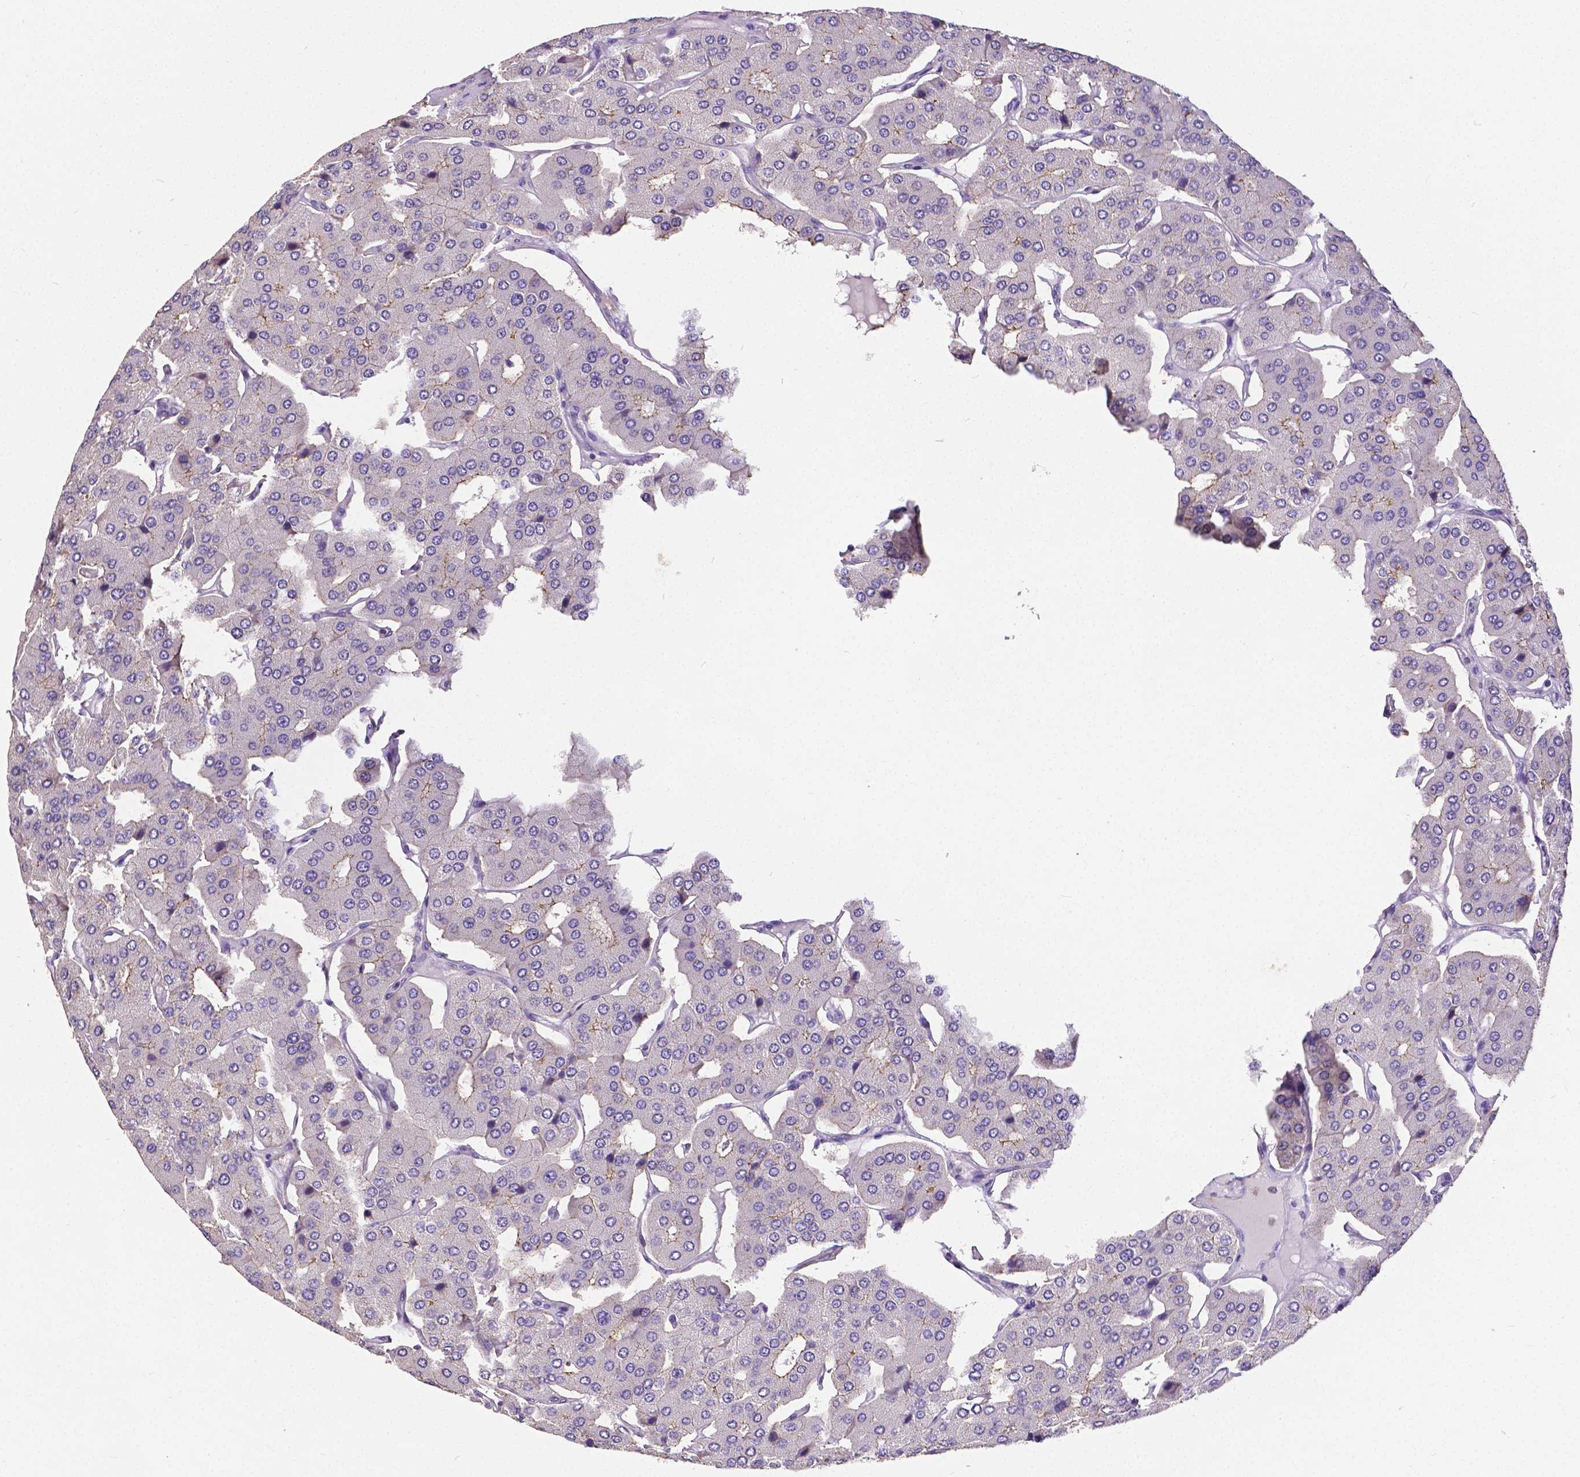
{"staining": {"intensity": "negative", "quantity": "none", "location": "none"}, "tissue": "parathyroid gland", "cell_type": "Glandular cells", "image_type": "normal", "snomed": [{"axis": "morphology", "description": "Normal tissue, NOS"}, {"axis": "morphology", "description": "Adenoma, NOS"}, {"axis": "topography", "description": "Parathyroid gland"}], "caption": "Histopathology image shows no protein staining in glandular cells of unremarkable parathyroid gland.", "gene": "OCLN", "patient": {"sex": "female", "age": 86}}